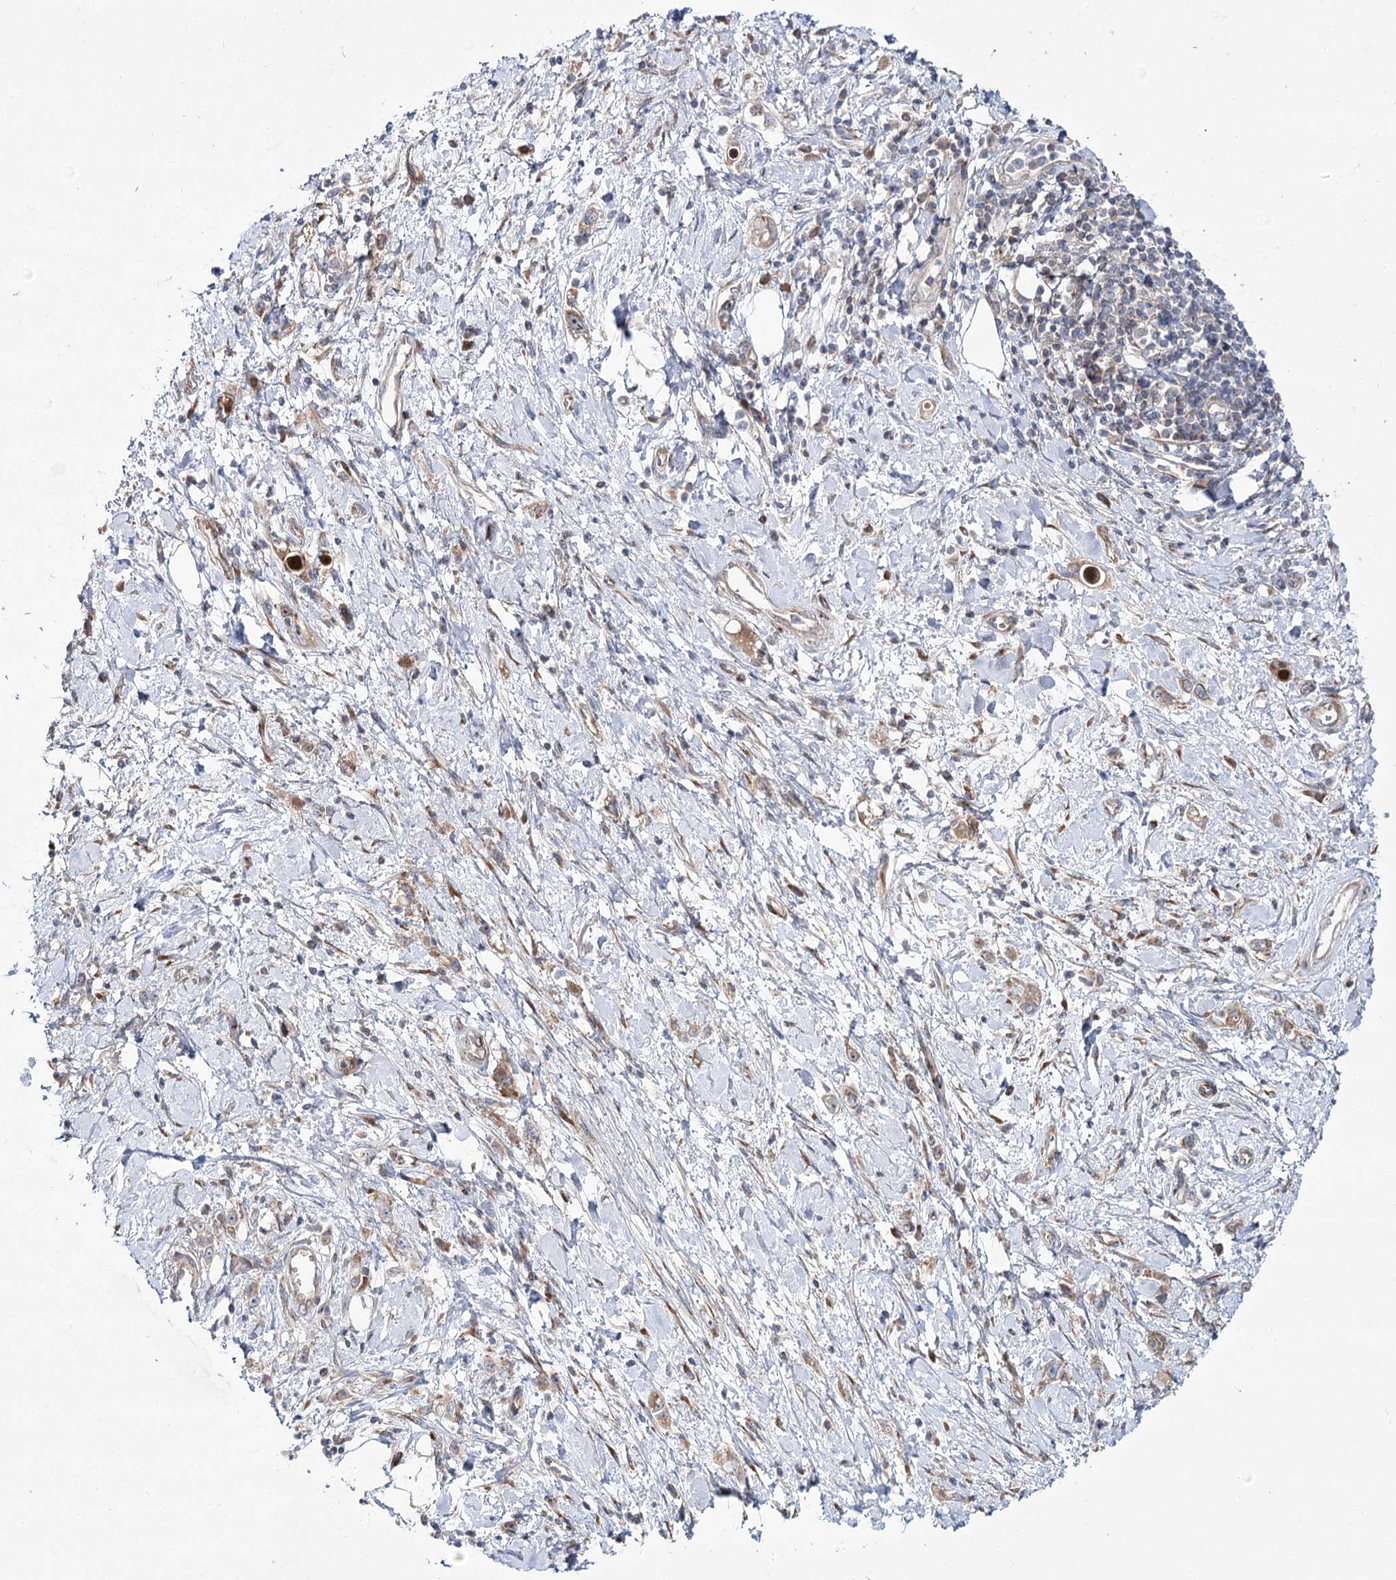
{"staining": {"intensity": "moderate", "quantity": "25%-75%", "location": "cytoplasmic/membranous"}, "tissue": "stomach cancer", "cell_type": "Tumor cells", "image_type": "cancer", "snomed": [{"axis": "morphology", "description": "Adenocarcinoma, NOS"}, {"axis": "topography", "description": "Stomach"}], "caption": "Brown immunohistochemical staining in adenocarcinoma (stomach) reveals moderate cytoplasmic/membranous expression in approximately 25%-75% of tumor cells. (DAB (3,3'-diaminobenzidine) IHC, brown staining for protein, blue staining for nuclei).", "gene": "VWA2", "patient": {"sex": "female", "age": 76}}